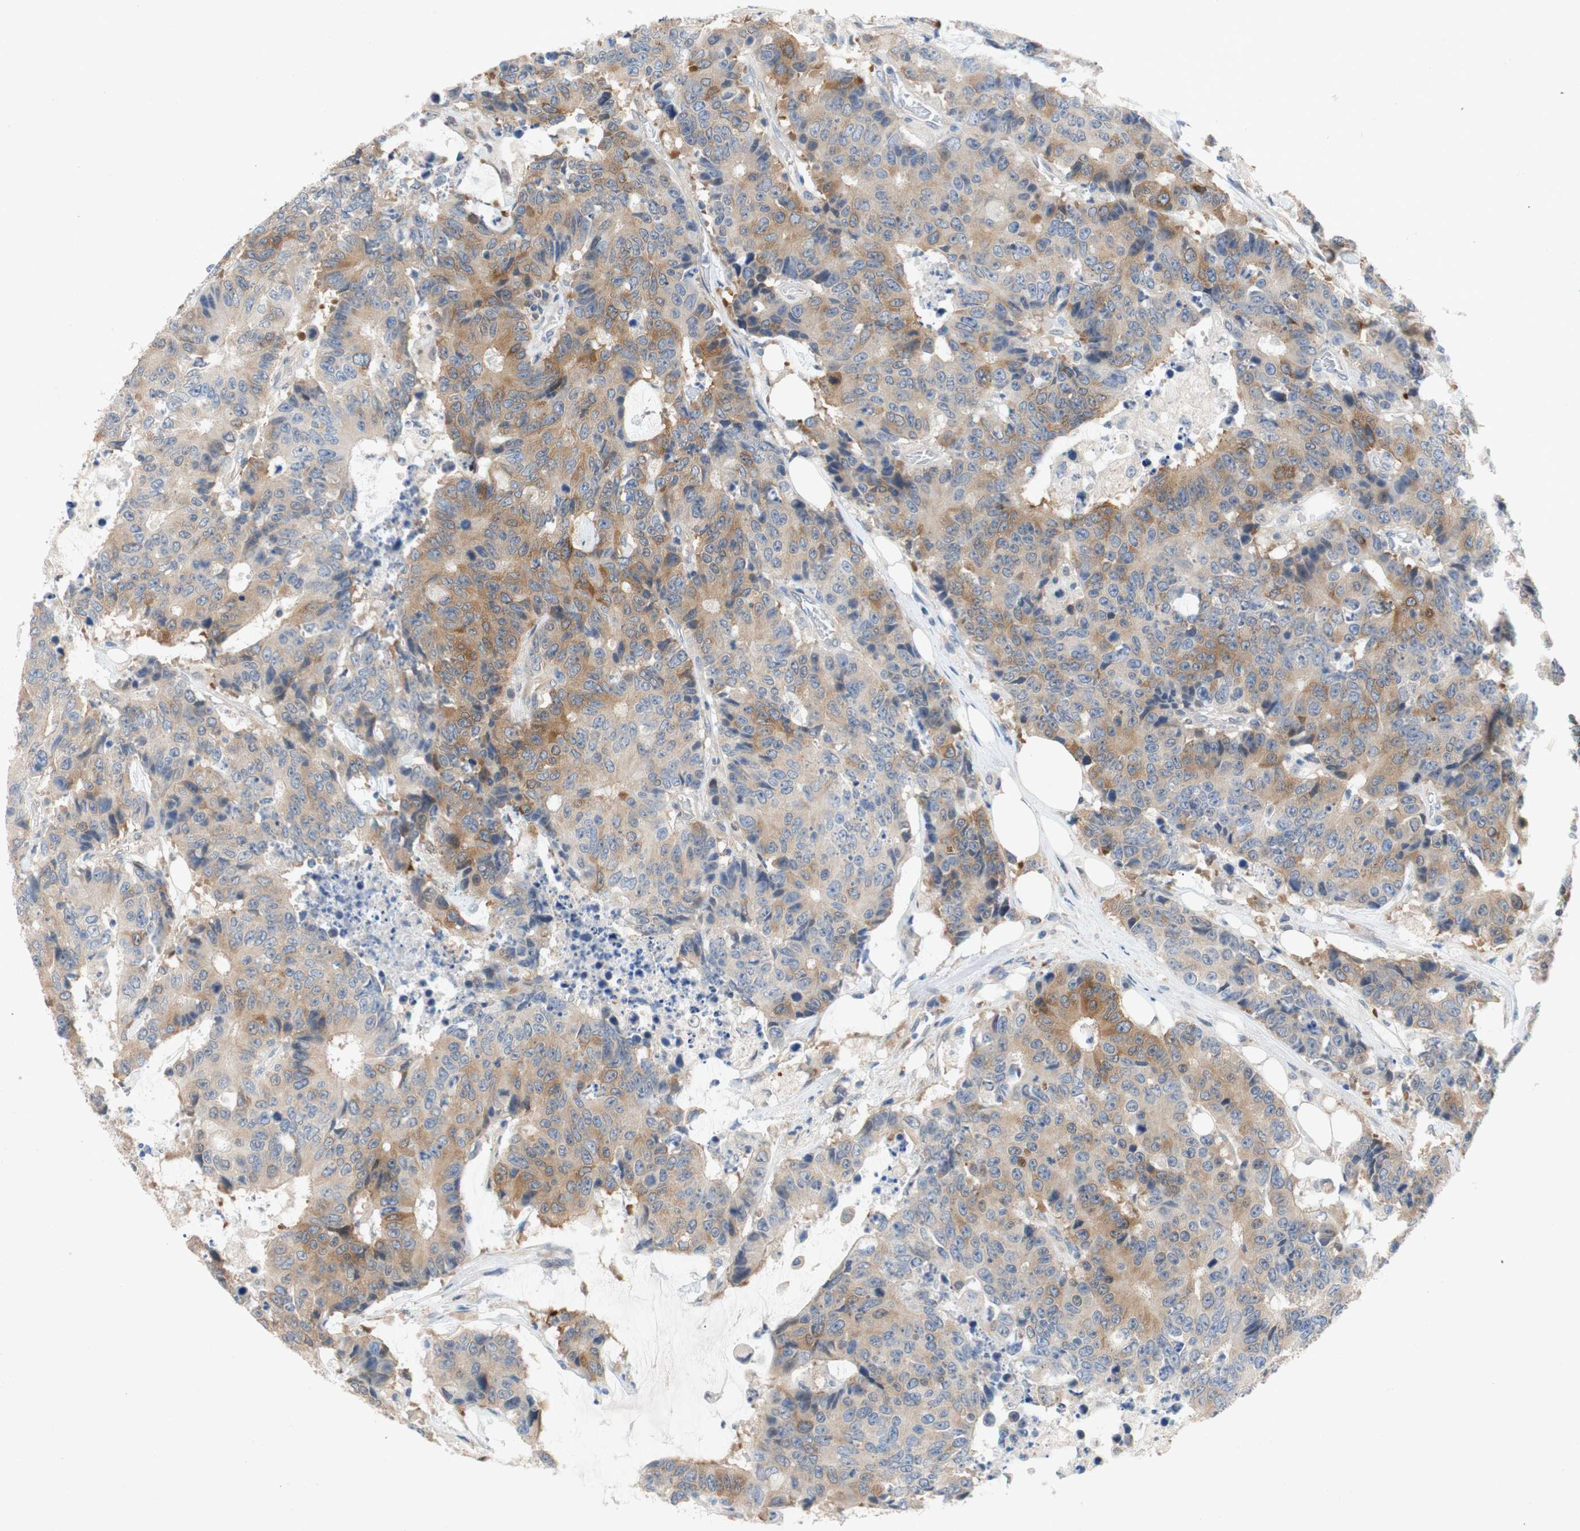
{"staining": {"intensity": "moderate", "quantity": "25%-75%", "location": "cytoplasmic/membranous"}, "tissue": "colorectal cancer", "cell_type": "Tumor cells", "image_type": "cancer", "snomed": [{"axis": "morphology", "description": "Adenocarcinoma, NOS"}, {"axis": "topography", "description": "Colon"}], "caption": "A brown stain labels moderate cytoplasmic/membranous positivity of a protein in human colorectal cancer (adenocarcinoma) tumor cells. The staining is performed using DAB brown chromogen to label protein expression. The nuclei are counter-stained blue using hematoxylin.", "gene": "RELB", "patient": {"sex": "female", "age": 86}}